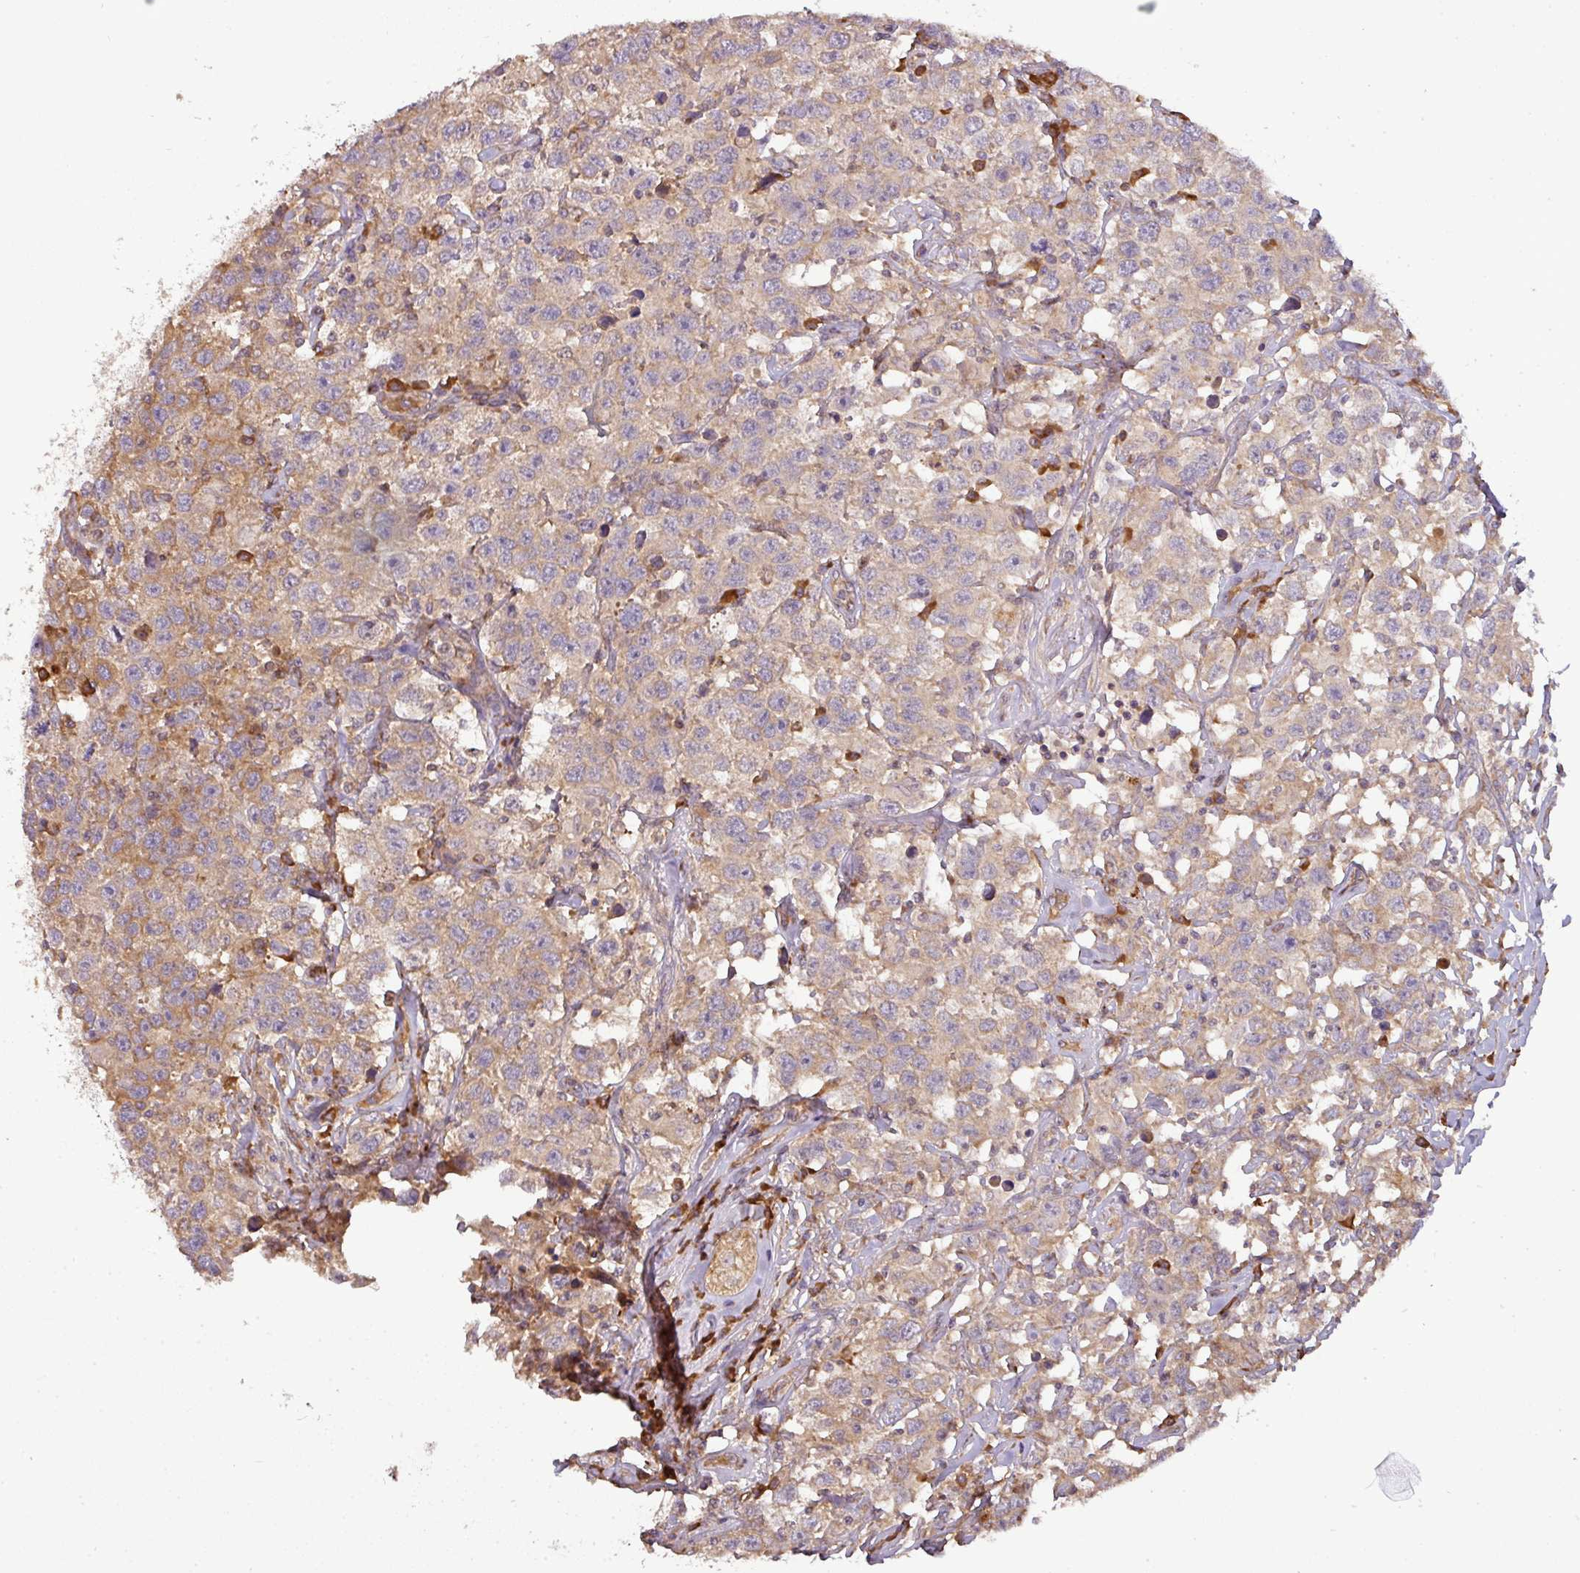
{"staining": {"intensity": "moderate", "quantity": ">75%", "location": "cytoplasmic/membranous"}, "tissue": "testis cancer", "cell_type": "Tumor cells", "image_type": "cancer", "snomed": [{"axis": "morphology", "description": "Seminoma, NOS"}, {"axis": "topography", "description": "Testis"}], "caption": "Immunohistochemistry (DAB) staining of human seminoma (testis) shows moderate cytoplasmic/membranous protein staining in about >75% of tumor cells.", "gene": "GALP", "patient": {"sex": "male", "age": 41}}